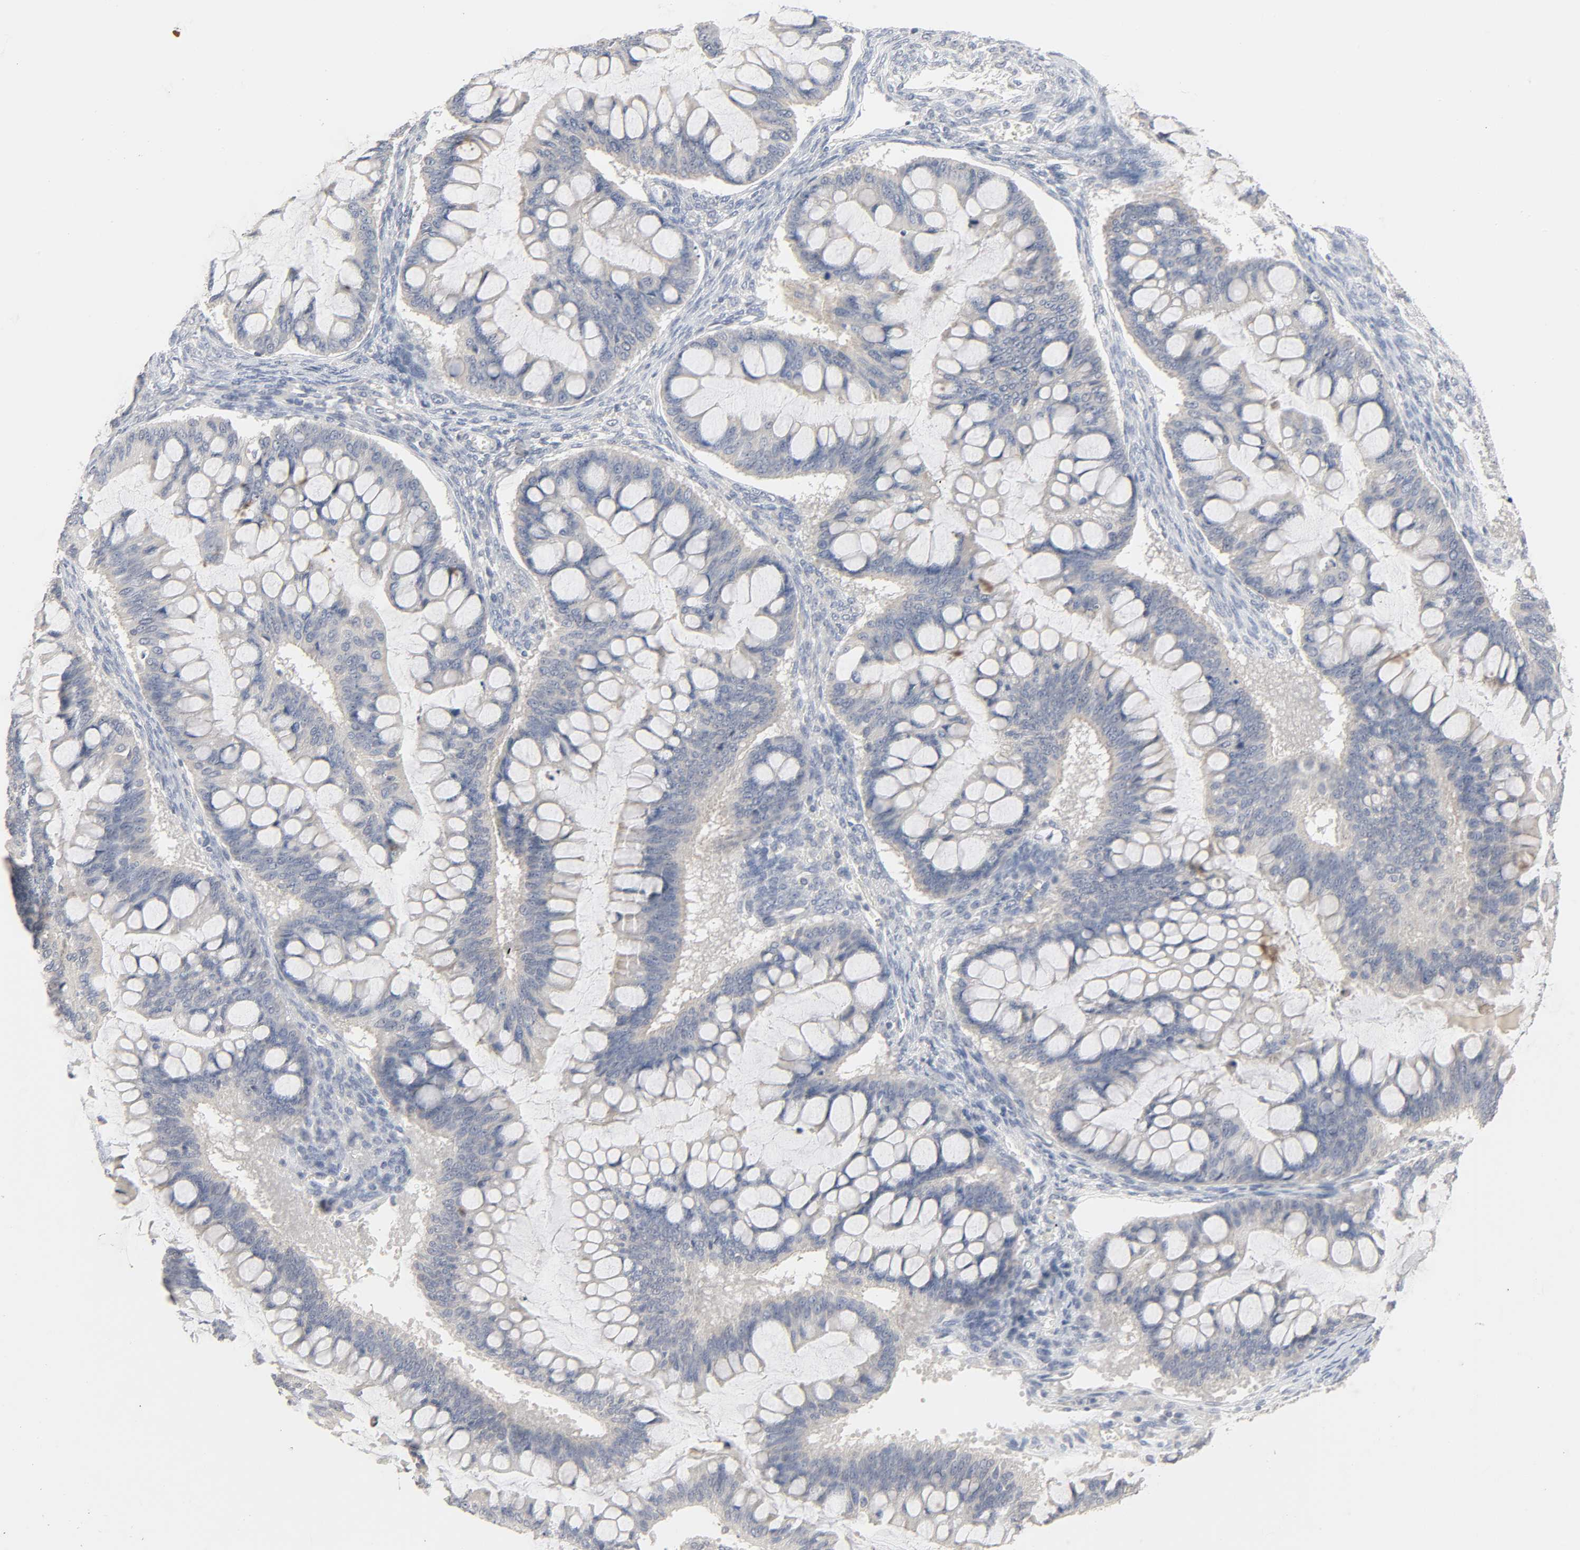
{"staining": {"intensity": "weak", "quantity": ">75%", "location": "cytoplasmic/membranous"}, "tissue": "ovarian cancer", "cell_type": "Tumor cells", "image_type": "cancer", "snomed": [{"axis": "morphology", "description": "Cystadenocarcinoma, mucinous, NOS"}, {"axis": "topography", "description": "Ovary"}], "caption": "IHC micrograph of neoplastic tissue: human ovarian cancer stained using IHC demonstrates low levels of weak protein expression localized specifically in the cytoplasmic/membranous of tumor cells, appearing as a cytoplasmic/membranous brown color.", "gene": "CLEC4E", "patient": {"sex": "female", "age": 73}}